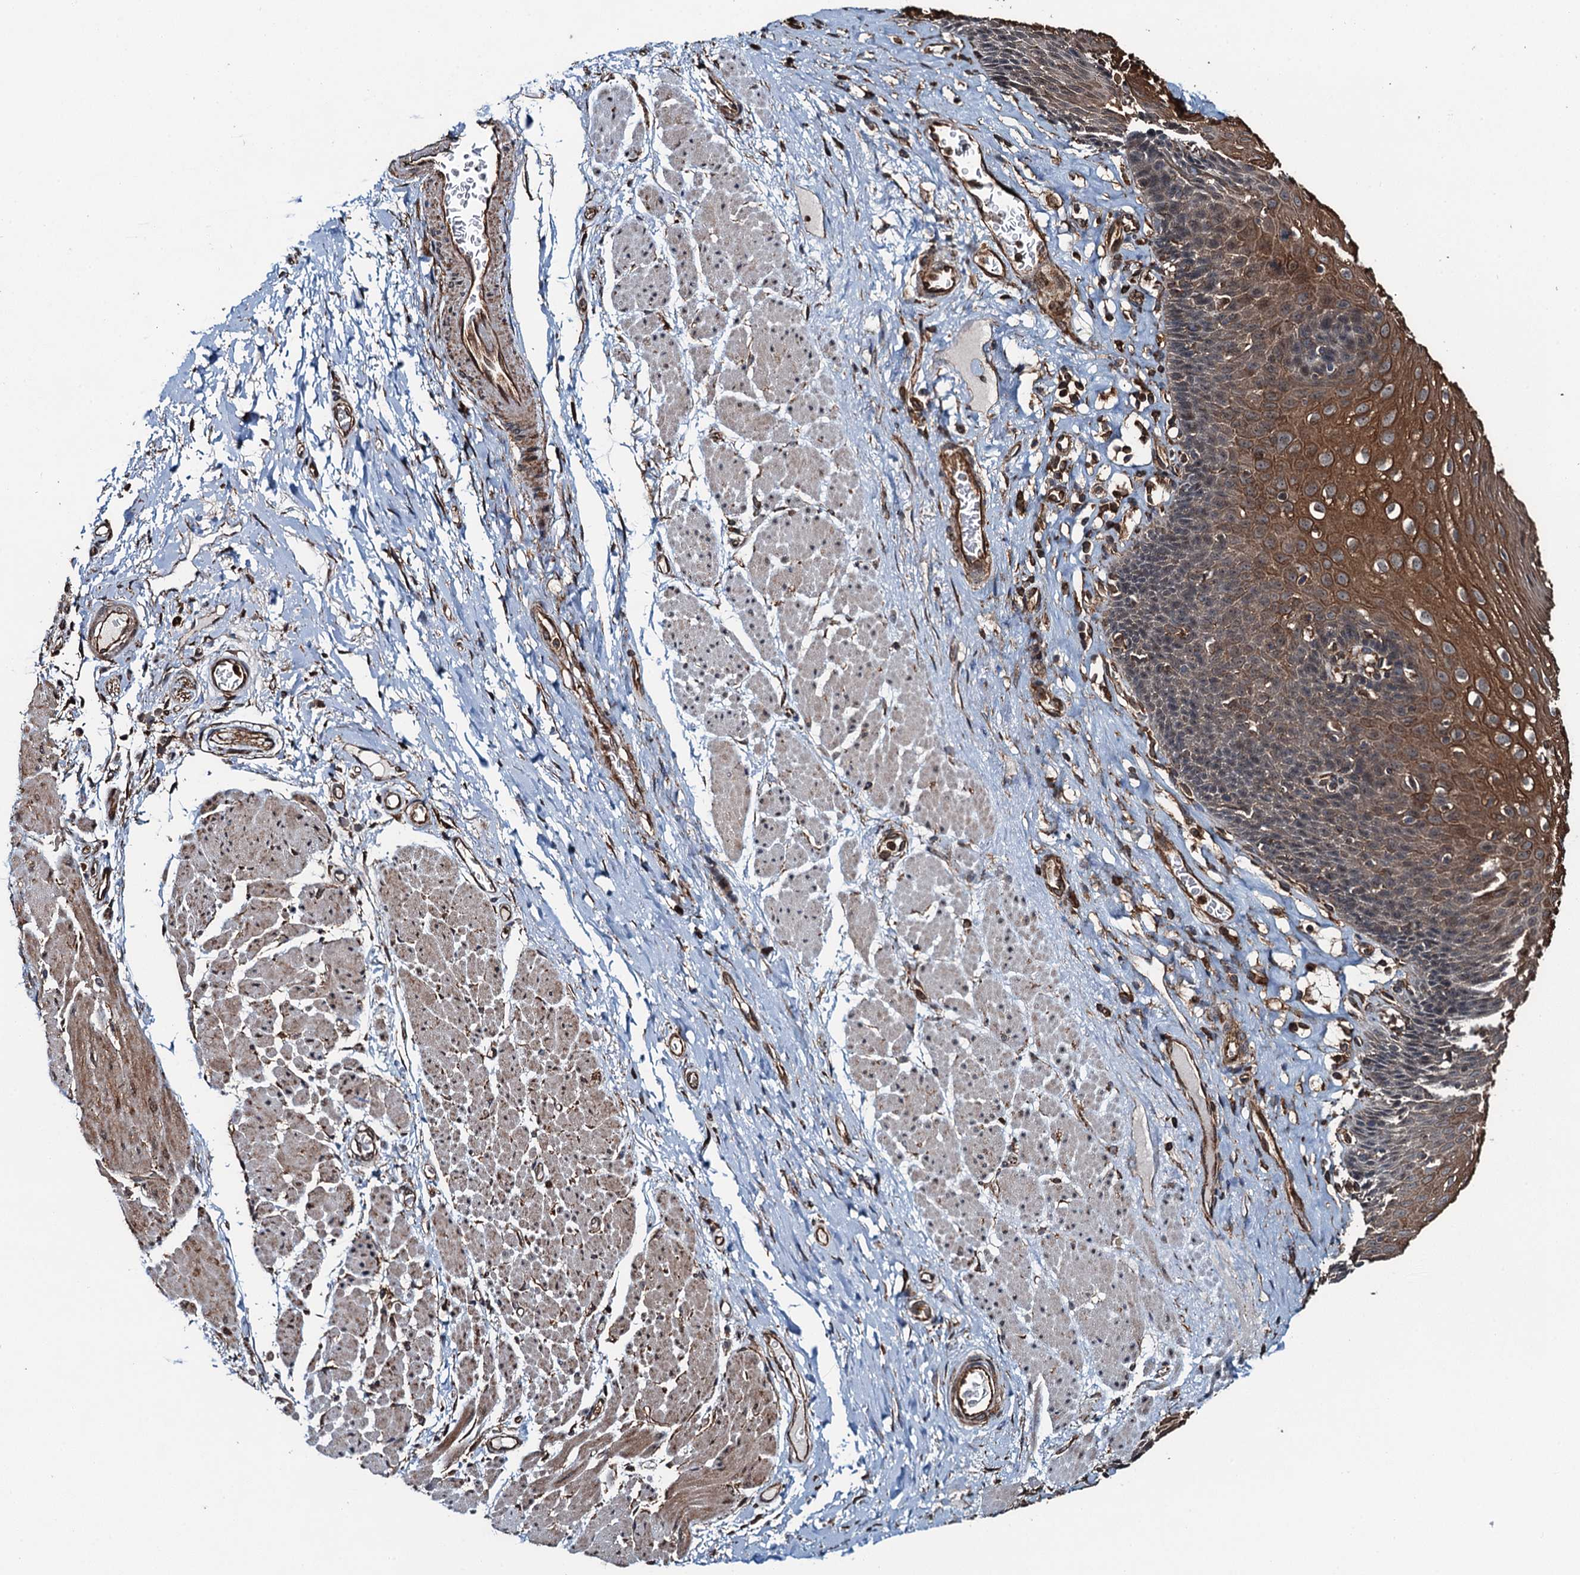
{"staining": {"intensity": "moderate", "quantity": ">75%", "location": "cytoplasmic/membranous"}, "tissue": "esophagus", "cell_type": "Squamous epithelial cells", "image_type": "normal", "snomed": [{"axis": "morphology", "description": "Normal tissue, NOS"}, {"axis": "topography", "description": "Esophagus"}], "caption": "Protein staining of benign esophagus demonstrates moderate cytoplasmic/membranous staining in approximately >75% of squamous epithelial cells.", "gene": "WHAMM", "patient": {"sex": "female", "age": 66}}